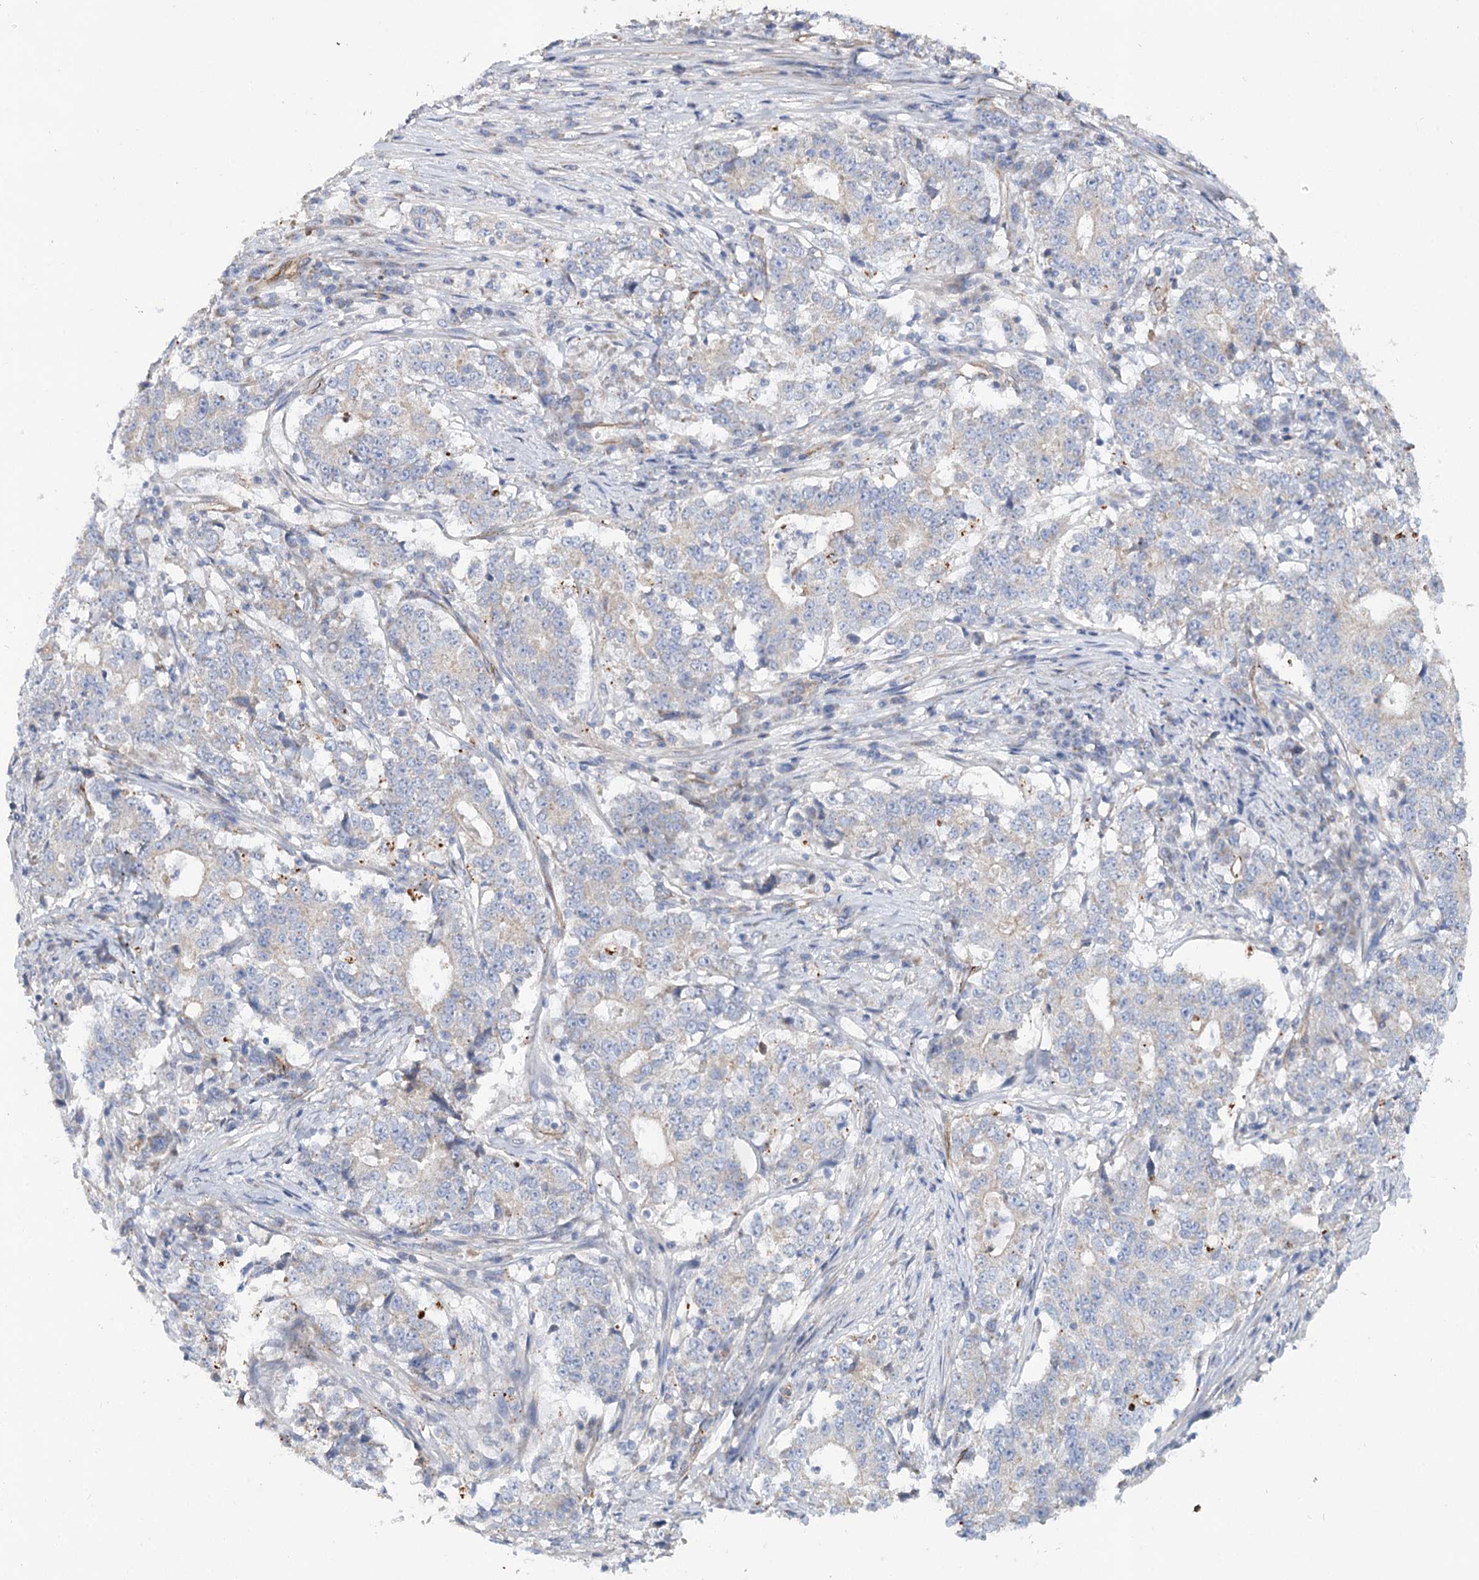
{"staining": {"intensity": "negative", "quantity": "none", "location": "none"}, "tissue": "stomach cancer", "cell_type": "Tumor cells", "image_type": "cancer", "snomed": [{"axis": "morphology", "description": "Adenocarcinoma, NOS"}, {"axis": "topography", "description": "Stomach"}], "caption": "DAB immunohistochemical staining of stomach adenocarcinoma displays no significant positivity in tumor cells.", "gene": "TMEM164", "patient": {"sex": "male", "age": 59}}